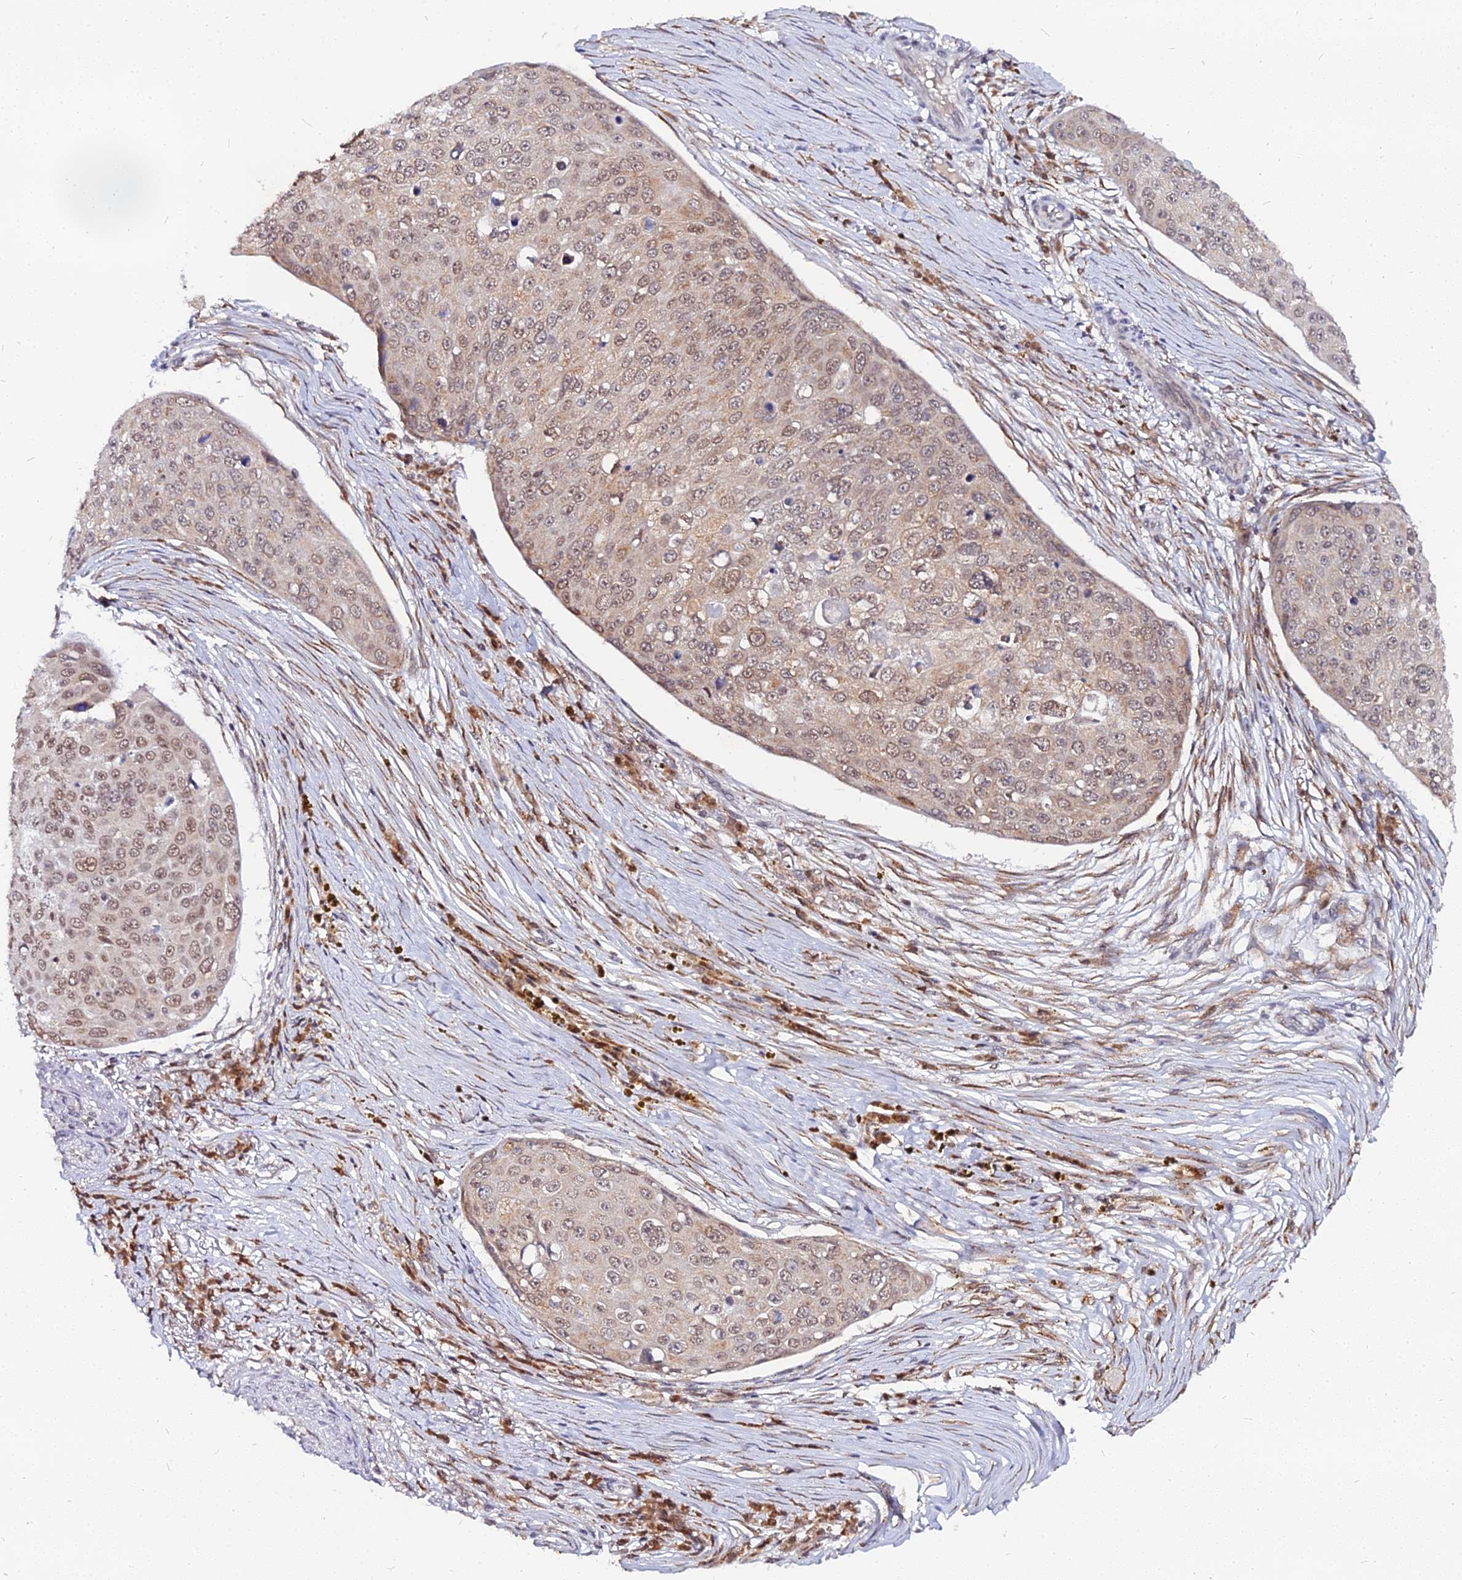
{"staining": {"intensity": "weak", "quantity": ">75%", "location": "cytoplasmic/membranous,nuclear"}, "tissue": "skin cancer", "cell_type": "Tumor cells", "image_type": "cancer", "snomed": [{"axis": "morphology", "description": "Squamous cell carcinoma, NOS"}, {"axis": "topography", "description": "Skin"}], "caption": "Weak cytoplasmic/membranous and nuclear positivity is appreciated in approximately >75% of tumor cells in skin cancer (squamous cell carcinoma). Ihc stains the protein of interest in brown and the nuclei are stained blue.", "gene": "RNF121", "patient": {"sex": "male", "age": 71}}